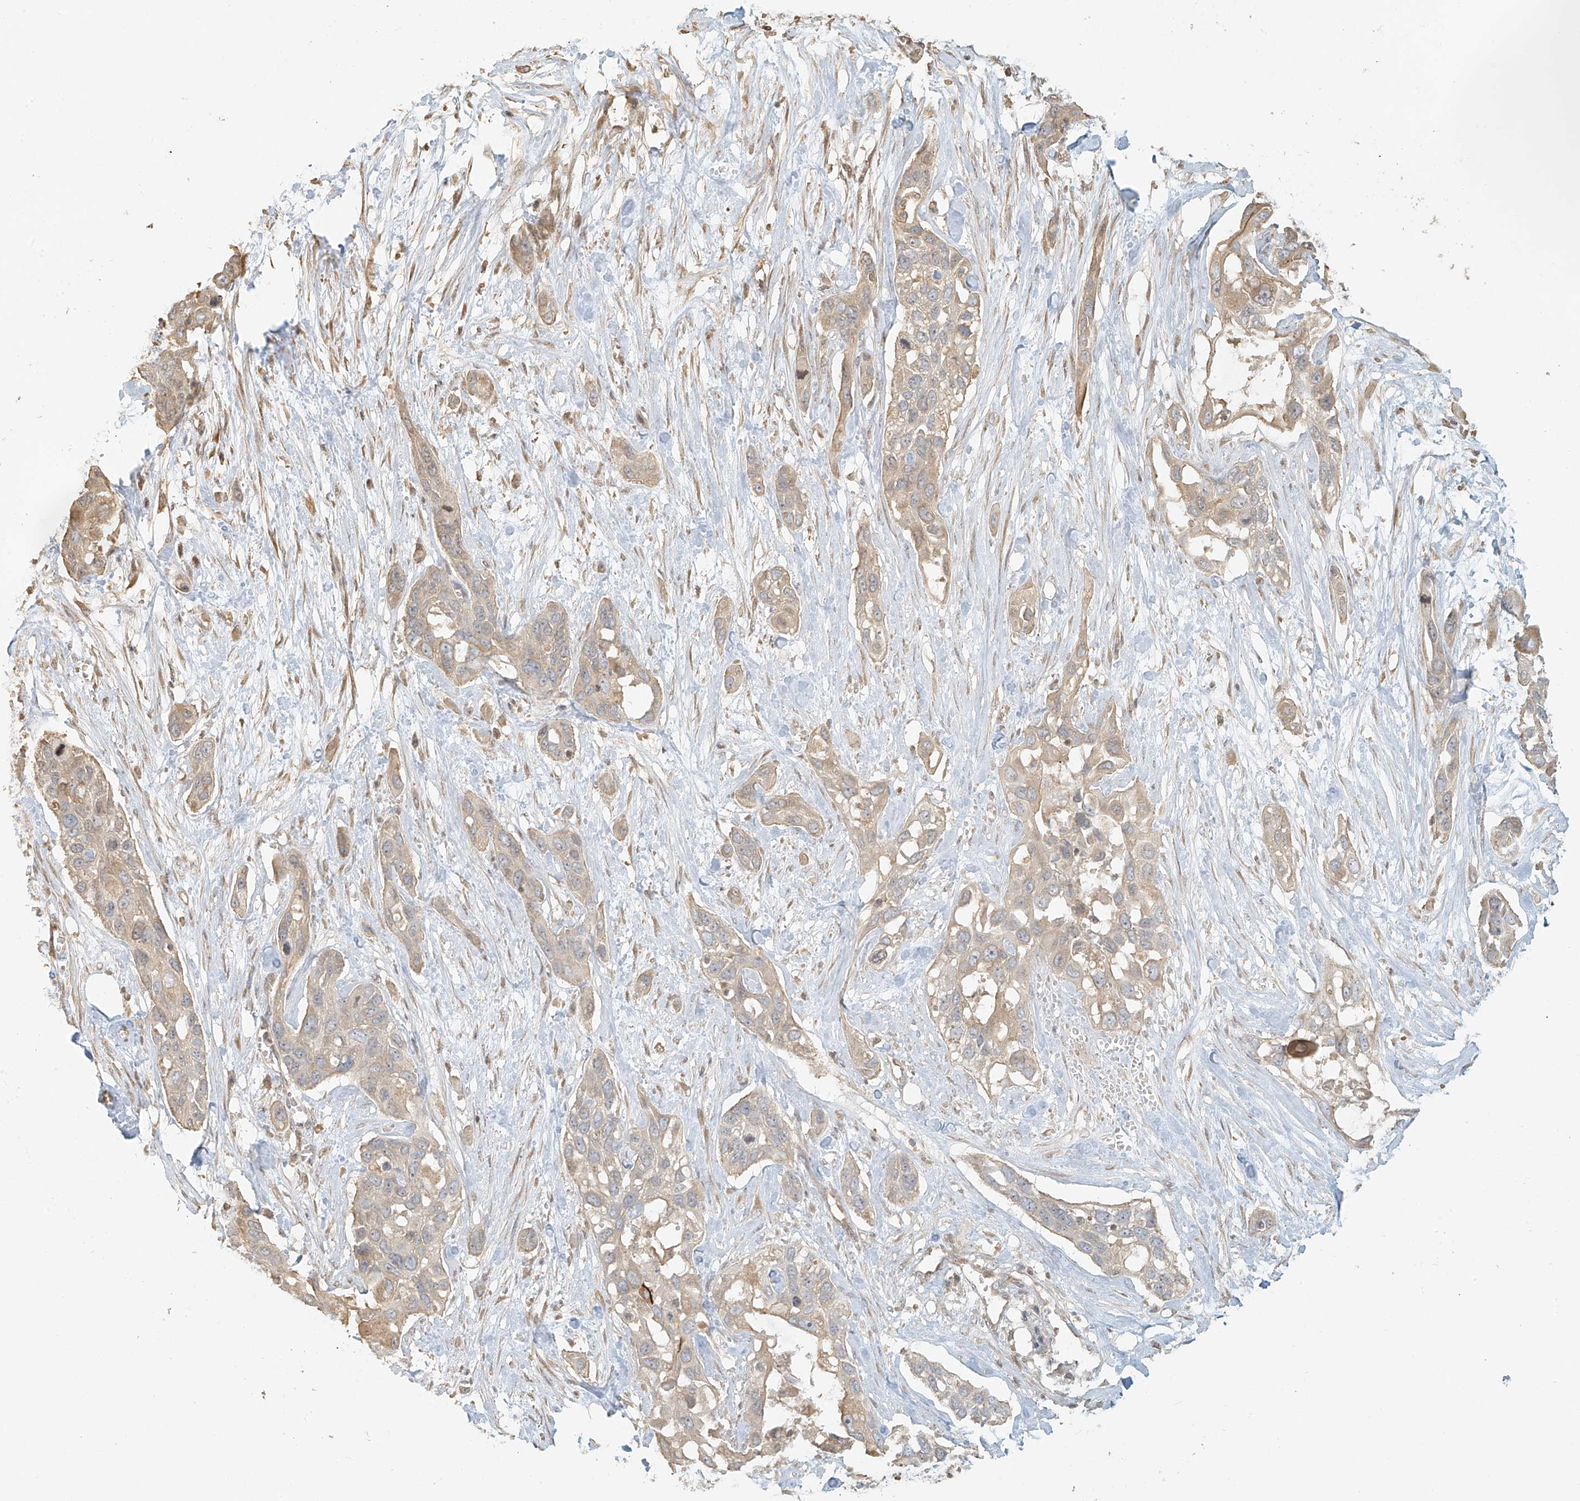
{"staining": {"intensity": "weak", "quantity": "25%-75%", "location": "cytoplasmic/membranous"}, "tissue": "pancreatic cancer", "cell_type": "Tumor cells", "image_type": "cancer", "snomed": [{"axis": "morphology", "description": "Adenocarcinoma, NOS"}, {"axis": "topography", "description": "Pancreas"}], "caption": "About 25%-75% of tumor cells in human pancreatic adenocarcinoma demonstrate weak cytoplasmic/membranous protein expression as visualized by brown immunohistochemical staining.", "gene": "UPK1B", "patient": {"sex": "female", "age": 60}}